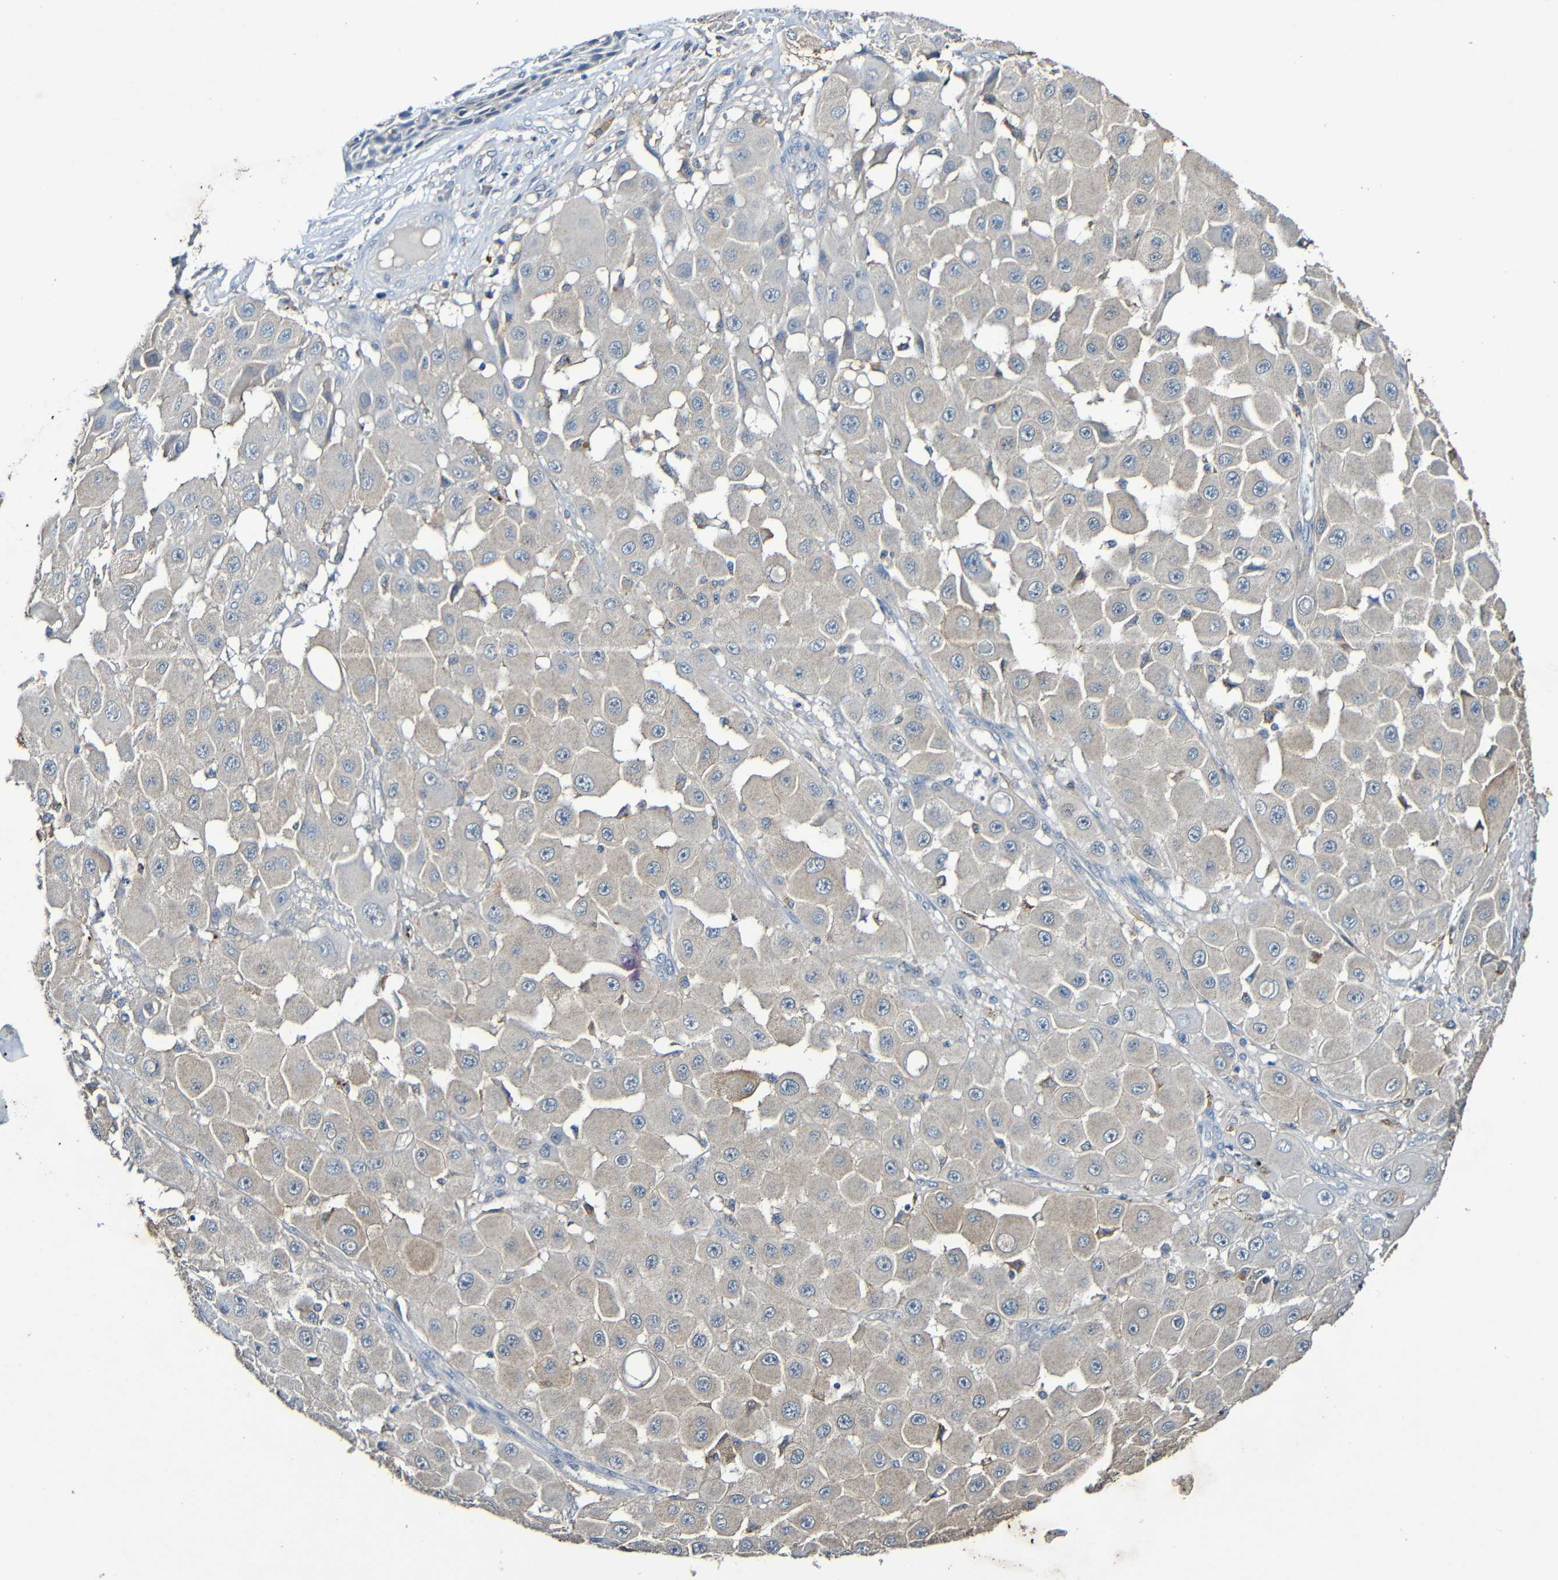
{"staining": {"intensity": "weak", "quantity": "<25%", "location": "cytoplasmic/membranous"}, "tissue": "melanoma", "cell_type": "Tumor cells", "image_type": "cancer", "snomed": [{"axis": "morphology", "description": "Malignant melanoma, NOS"}, {"axis": "topography", "description": "Skin"}], "caption": "DAB (3,3'-diaminobenzidine) immunohistochemical staining of malignant melanoma reveals no significant staining in tumor cells.", "gene": "LRRC70", "patient": {"sex": "female", "age": 81}}